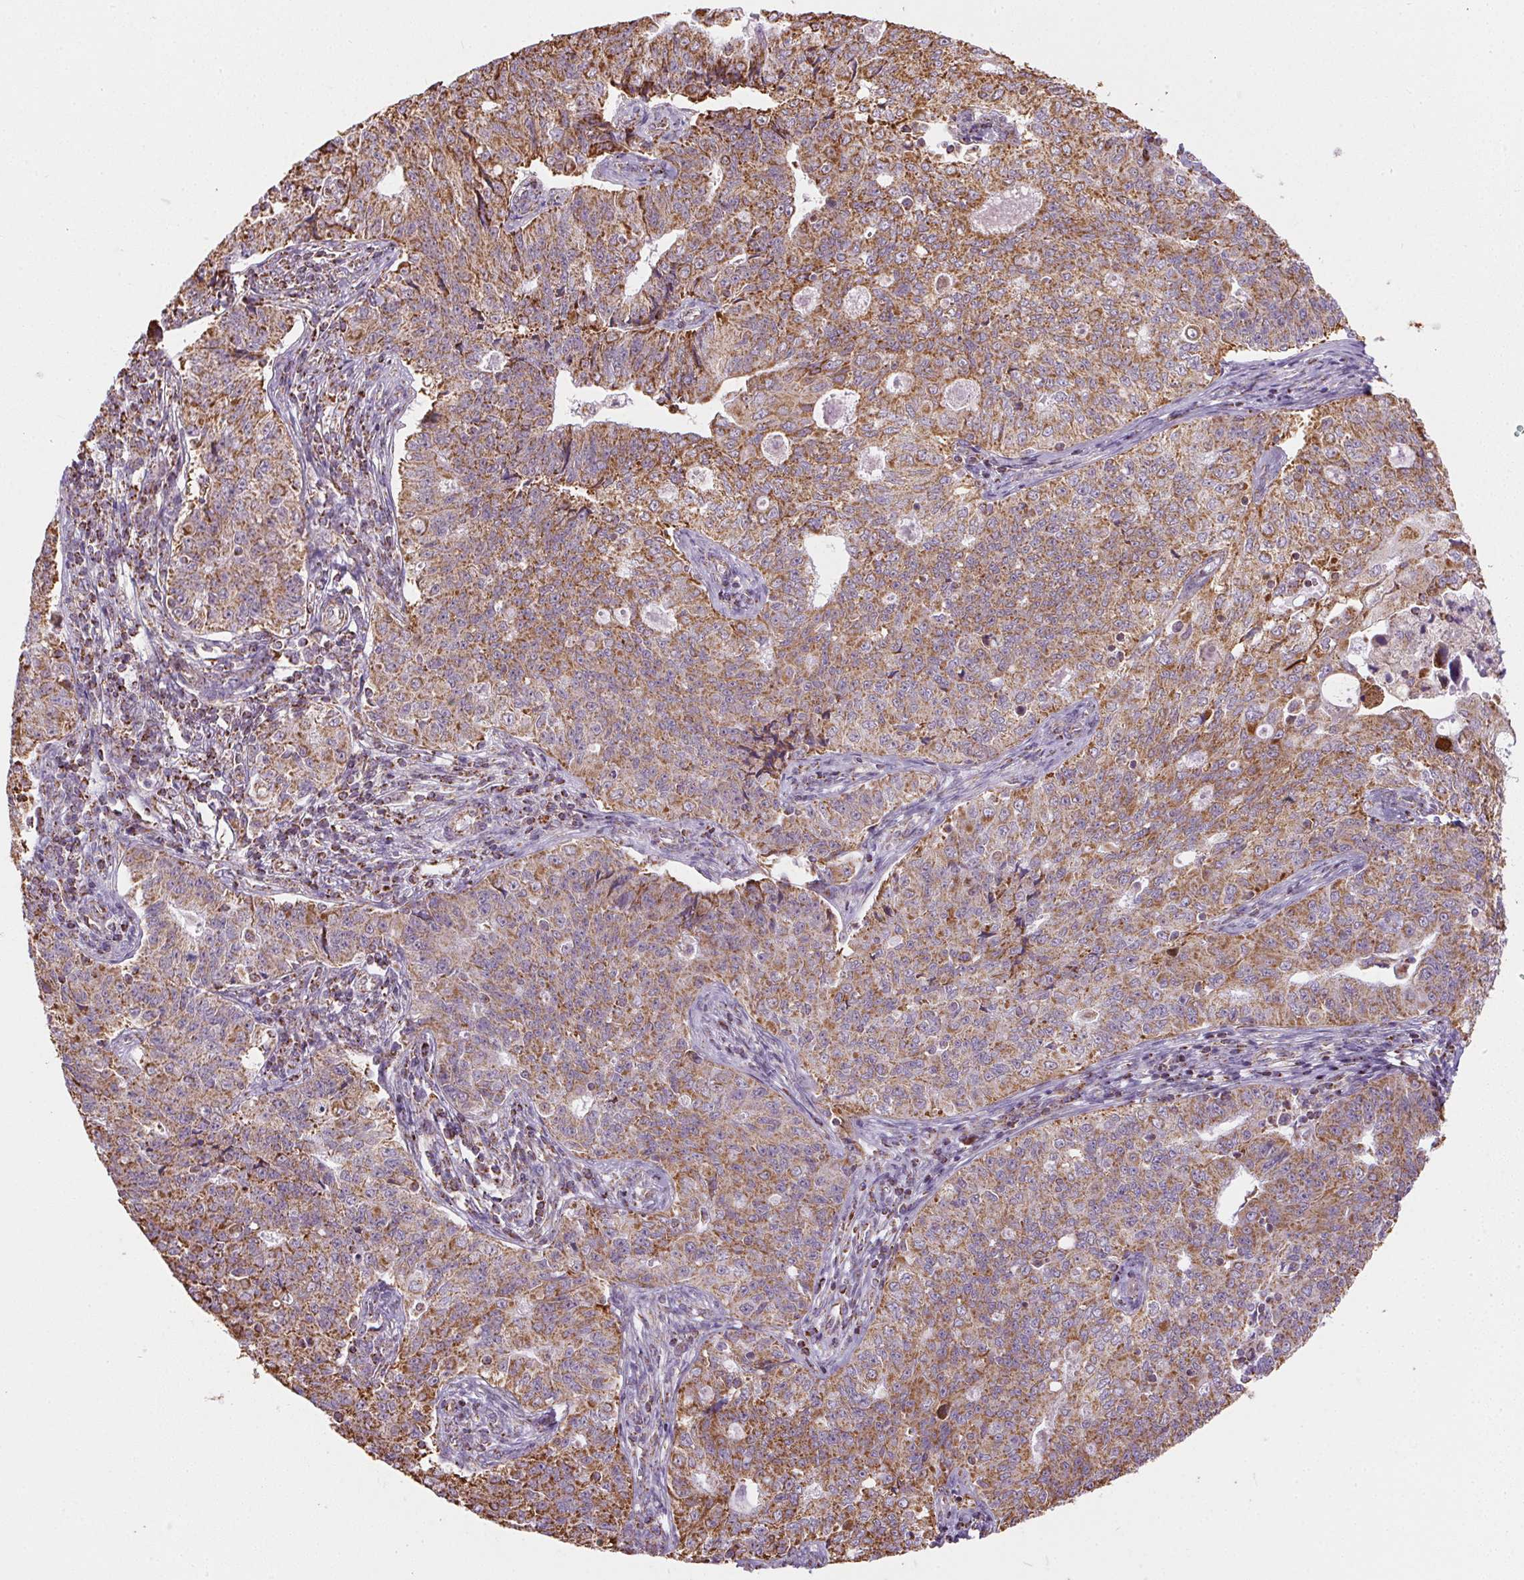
{"staining": {"intensity": "moderate", "quantity": ">75%", "location": "cytoplasmic/membranous"}, "tissue": "endometrial cancer", "cell_type": "Tumor cells", "image_type": "cancer", "snomed": [{"axis": "morphology", "description": "Adenocarcinoma, NOS"}, {"axis": "topography", "description": "Endometrium"}], "caption": "A medium amount of moderate cytoplasmic/membranous positivity is seen in about >75% of tumor cells in adenocarcinoma (endometrial) tissue.", "gene": "MAPK11", "patient": {"sex": "female", "age": 43}}